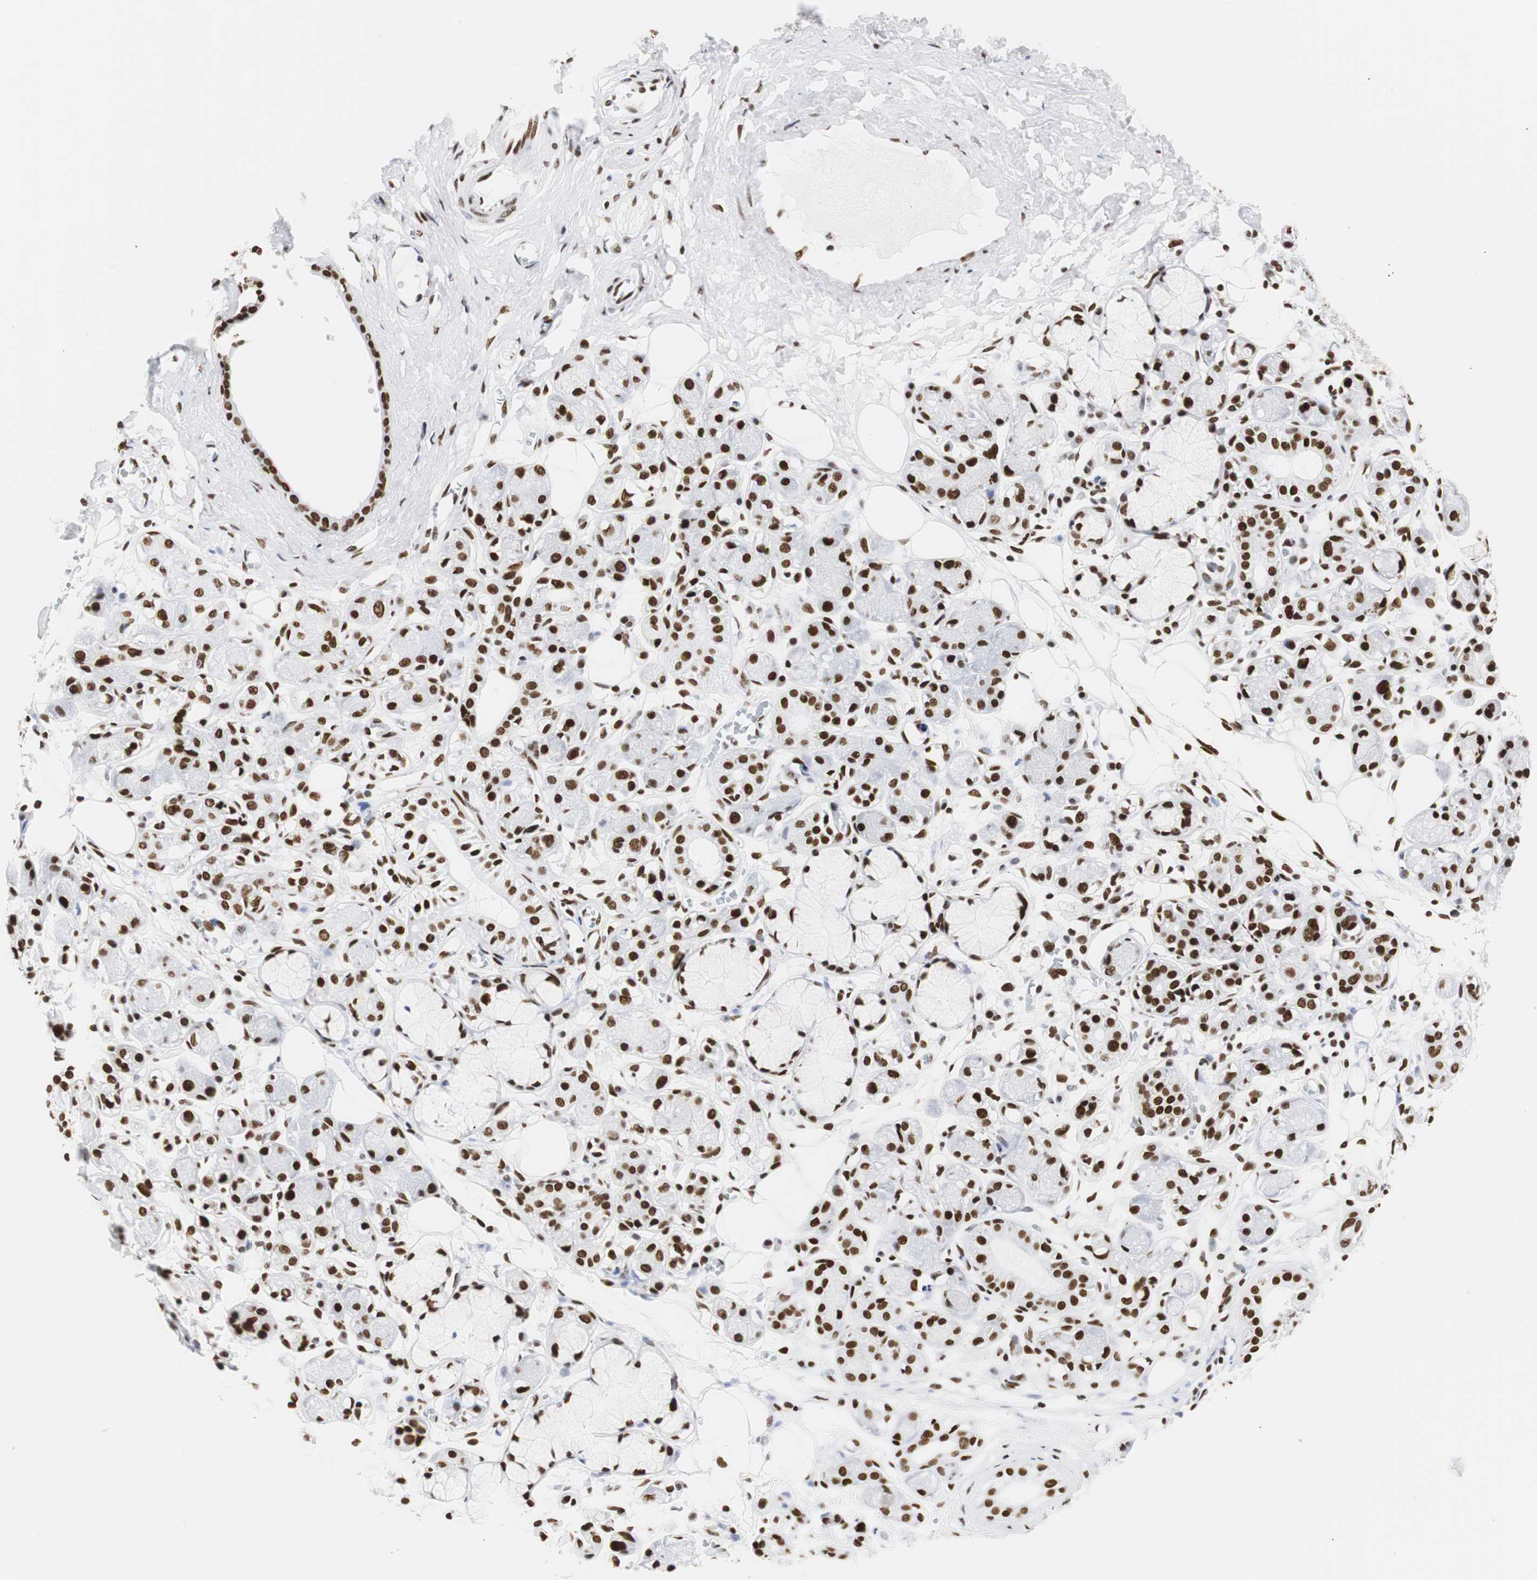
{"staining": {"intensity": "moderate", "quantity": ">75%", "location": "nuclear"}, "tissue": "soft tissue", "cell_type": "Chondrocytes", "image_type": "normal", "snomed": [{"axis": "morphology", "description": "Normal tissue, NOS"}, {"axis": "morphology", "description": "Inflammation, NOS"}, {"axis": "topography", "description": "Vascular tissue"}, {"axis": "topography", "description": "Salivary gland"}], "caption": "This histopathology image shows immunohistochemistry (IHC) staining of benign human soft tissue, with medium moderate nuclear expression in about >75% of chondrocytes.", "gene": "HNRNPH2", "patient": {"sex": "female", "age": 75}}